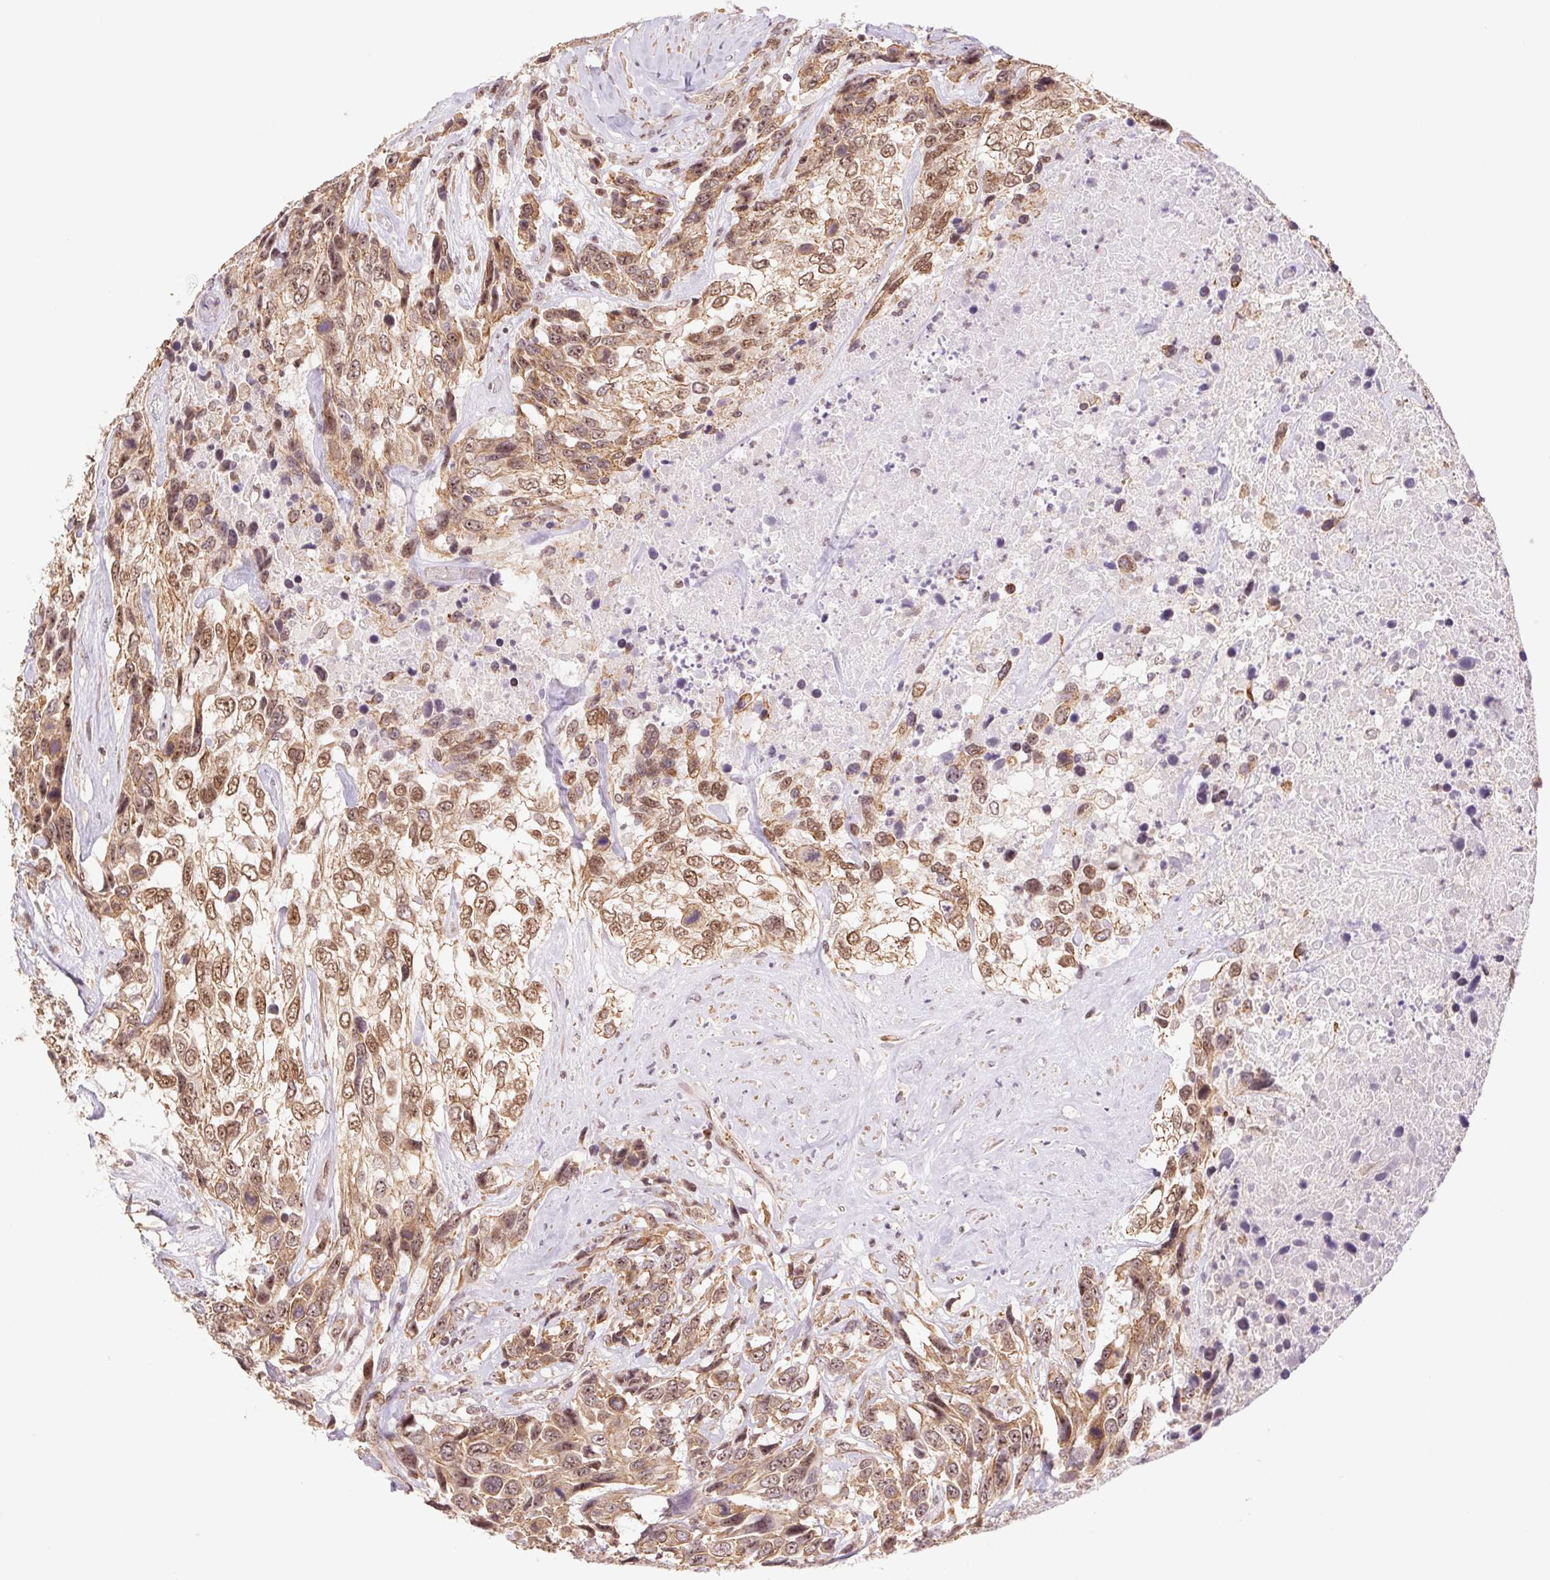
{"staining": {"intensity": "moderate", "quantity": ">75%", "location": "cytoplasmic/membranous,nuclear"}, "tissue": "urothelial cancer", "cell_type": "Tumor cells", "image_type": "cancer", "snomed": [{"axis": "morphology", "description": "Urothelial carcinoma, High grade"}, {"axis": "topography", "description": "Urinary bladder"}], "caption": "There is medium levels of moderate cytoplasmic/membranous and nuclear expression in tumor cells of high-grade urothelial carcinoma, as demonstrated by immunohistochemical staining (brown color).", "gene": "CWC25", "patient": {"sex": "female", "age": 70}}